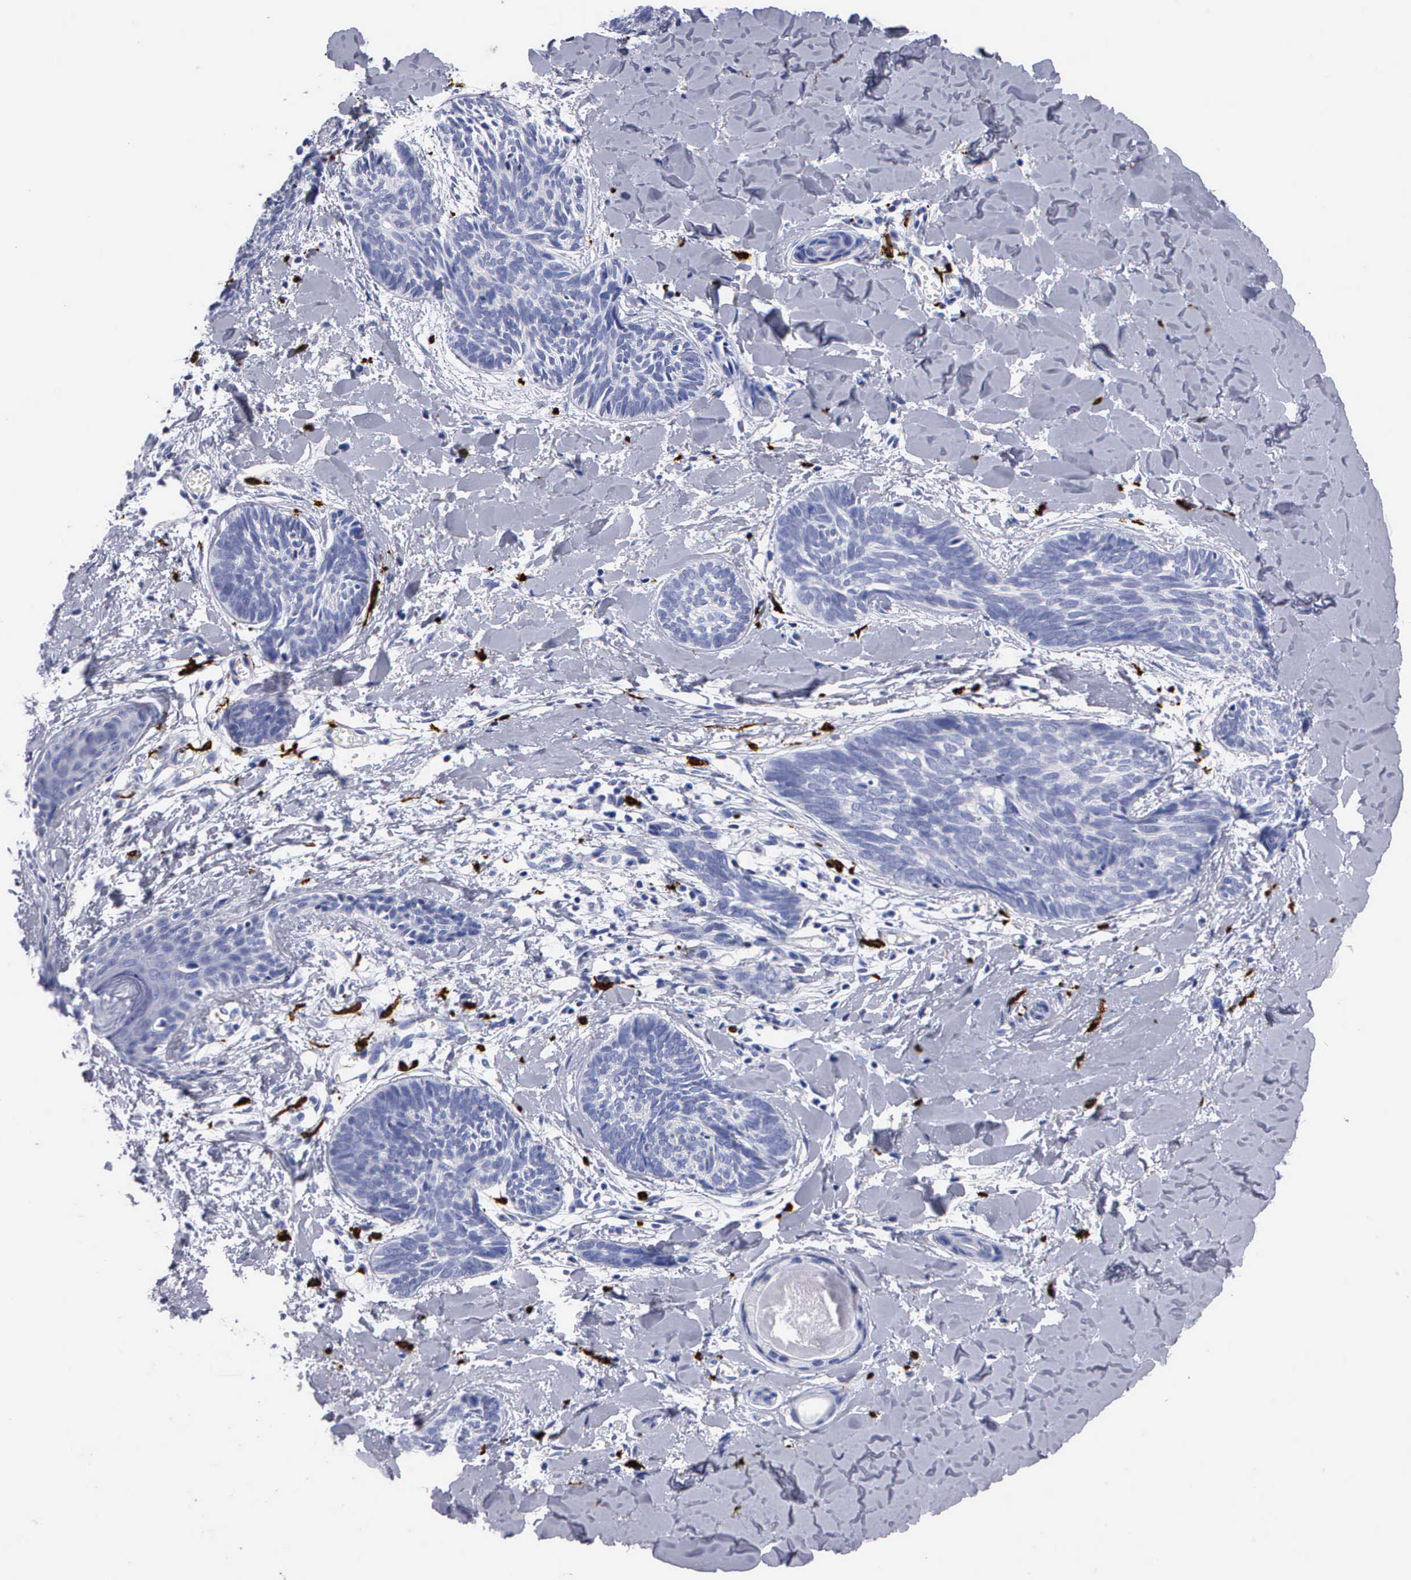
{"staining": {"intensity": "negative", "quantity": "none", "location": "none"}, "tissue": "skin cancer", "cell_type": "Tumor cells", "image_type": "cancer", "snomed": [{"axis": "morphology", "description": "Basal cell carcinoma"}, {"axis": "topography", "description": "Skin"}], "caption": "Immunohistochemistry (IHC) of human skin cancer demonstrates no positivity in tumor cells.", "gene": "CTSG", "patient": {"sex": "female", "age": 81}}